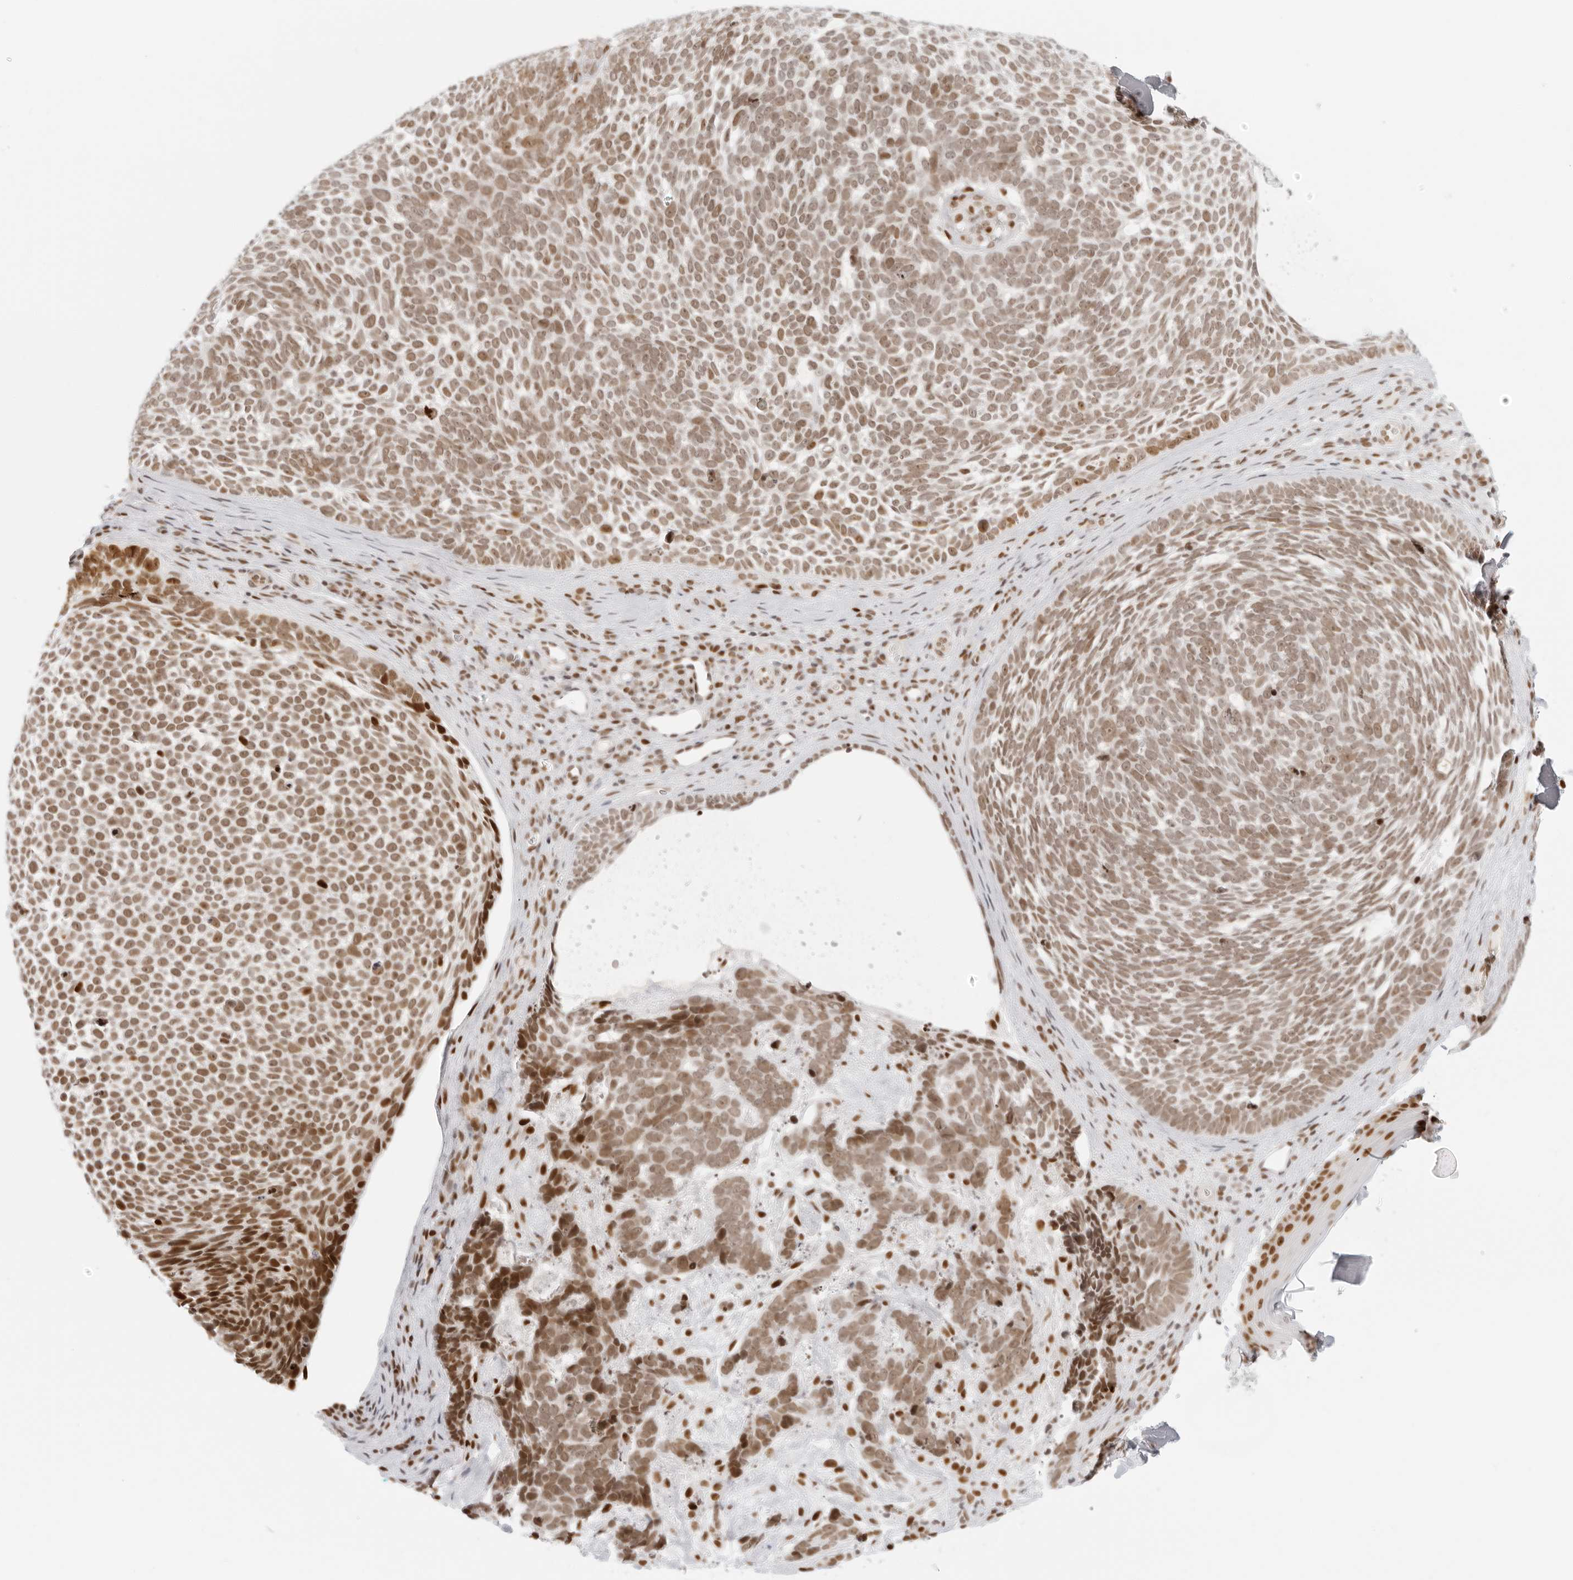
{"staining": {"intensity": "moderate", "quantity": ">75%", "location": "nuclear"}, "tissue": "skin cancer", "cell_type": "Tumor cells", "image_type": "cancer", "snomed": [{"axis": "morphology", "description": "Basal cell carcinoma"}, {"axis": "topography", "description": "Skin"}], "caption": "This image demonstrates immunohistochemistry staining of human skin cancer, with medium moderate nuclear expression in approximately >75% of tumor cells.", "gene": "RCC1", "patient": {"sex": "female", "age": 85}}